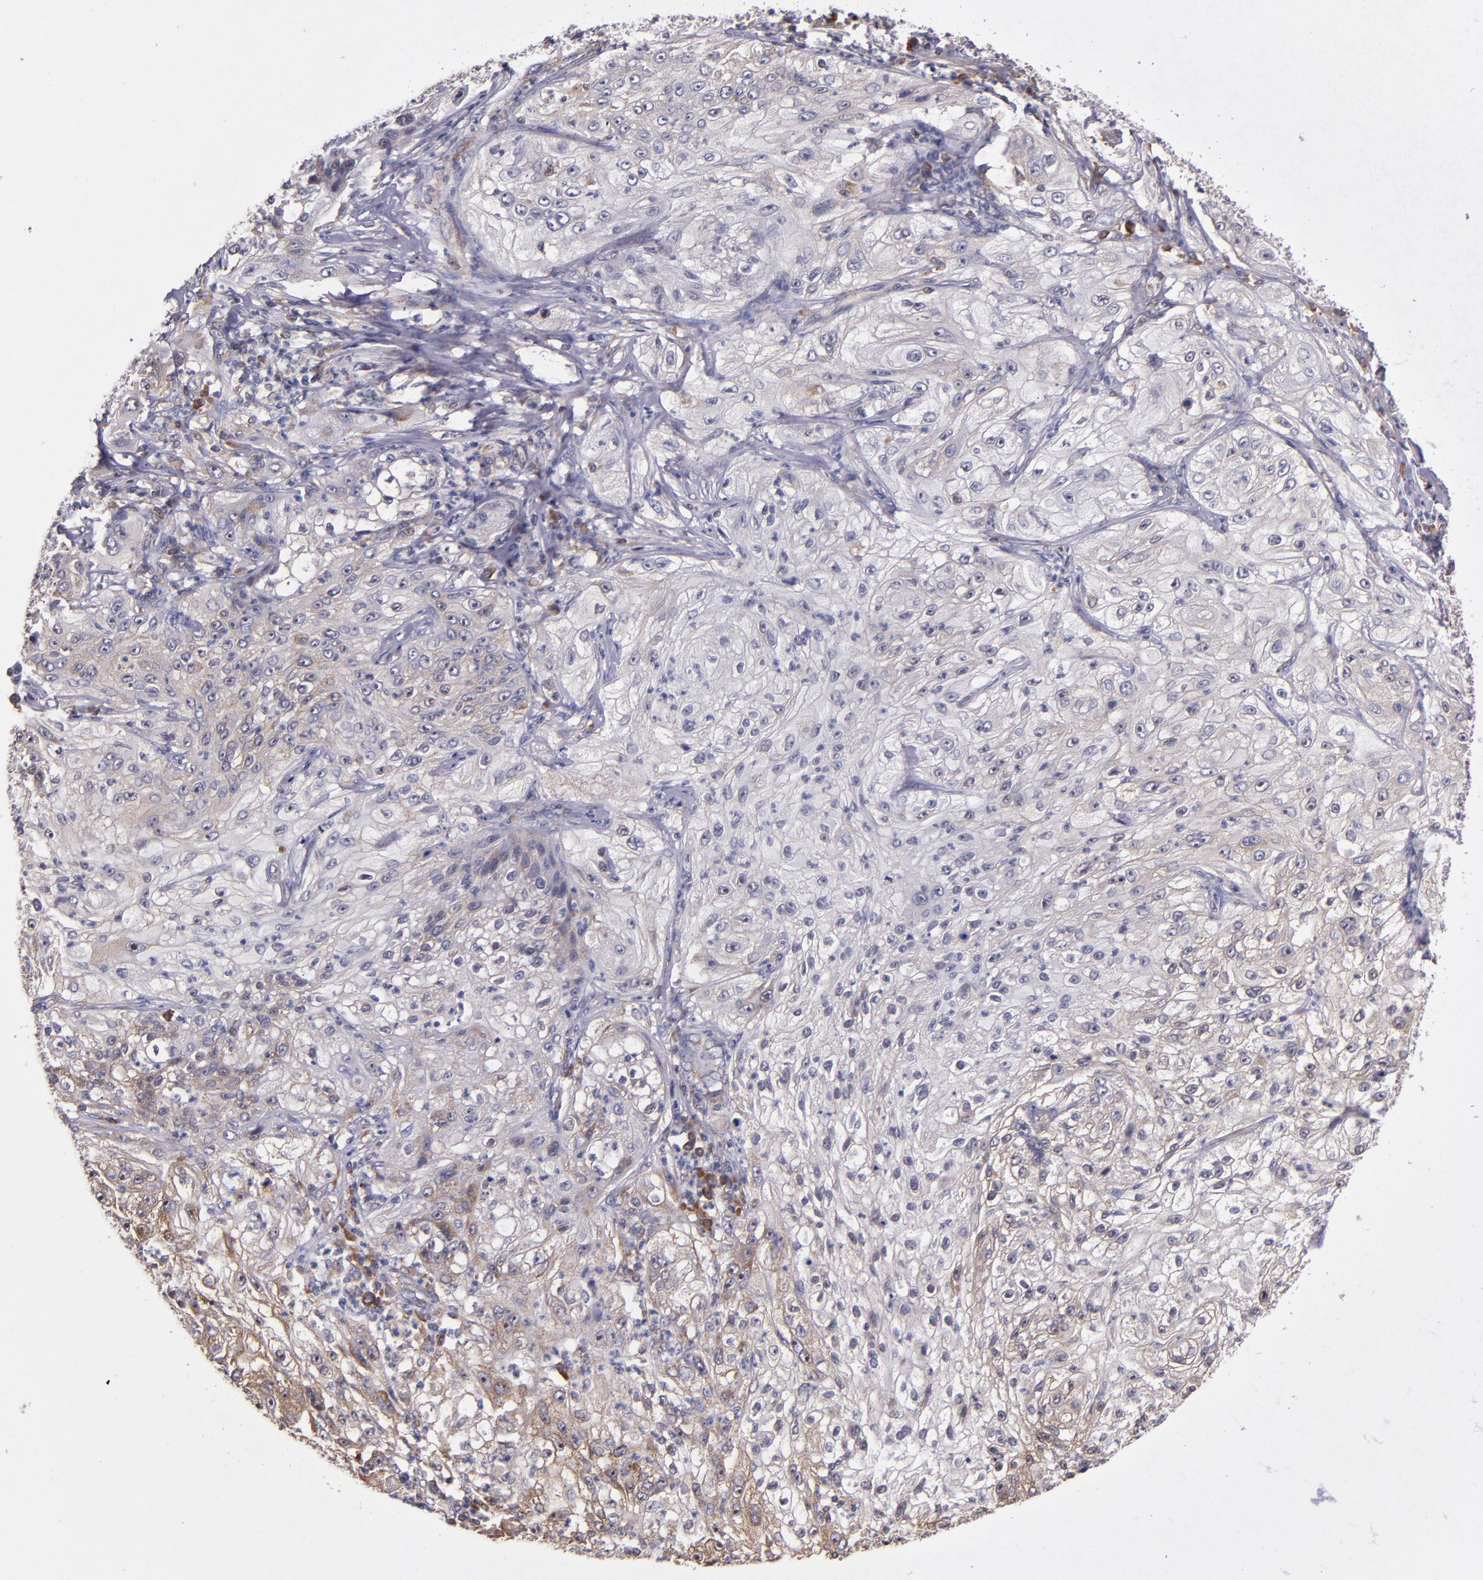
{"staining": {"intensity": "moderate", "quantity": "25%-75%", "location": "cytoplasmic/membranous"}, "tissue": "lung cancer", "cell_type": "Tumor cells", "image_type": "cancer", "snomed": [{"axis": "morphology", "description": "Inflammation, NOS"}, {"axis": "morphology", "description": "Squamous cell carcinoma, NOS"}, {"axis": "topography", "description": "Lymph node"}, {"axis": "topography", "description": "Soft tissue"}, {"axis": "topography", "description": "Lung"}], "caption": "Moderate cytoplasmic/membranous positivity is appreciated in approximately 25%-75% of tumor cells in lung cancer (squamous cell carcinoma). The protein is stained brown, and the nuclei are stained in blue (DAB IHC with brightfield microscopy, high magnification).", "gene": "EIF4ENIF1", "patient": {"sex": "male", "age": 66}}